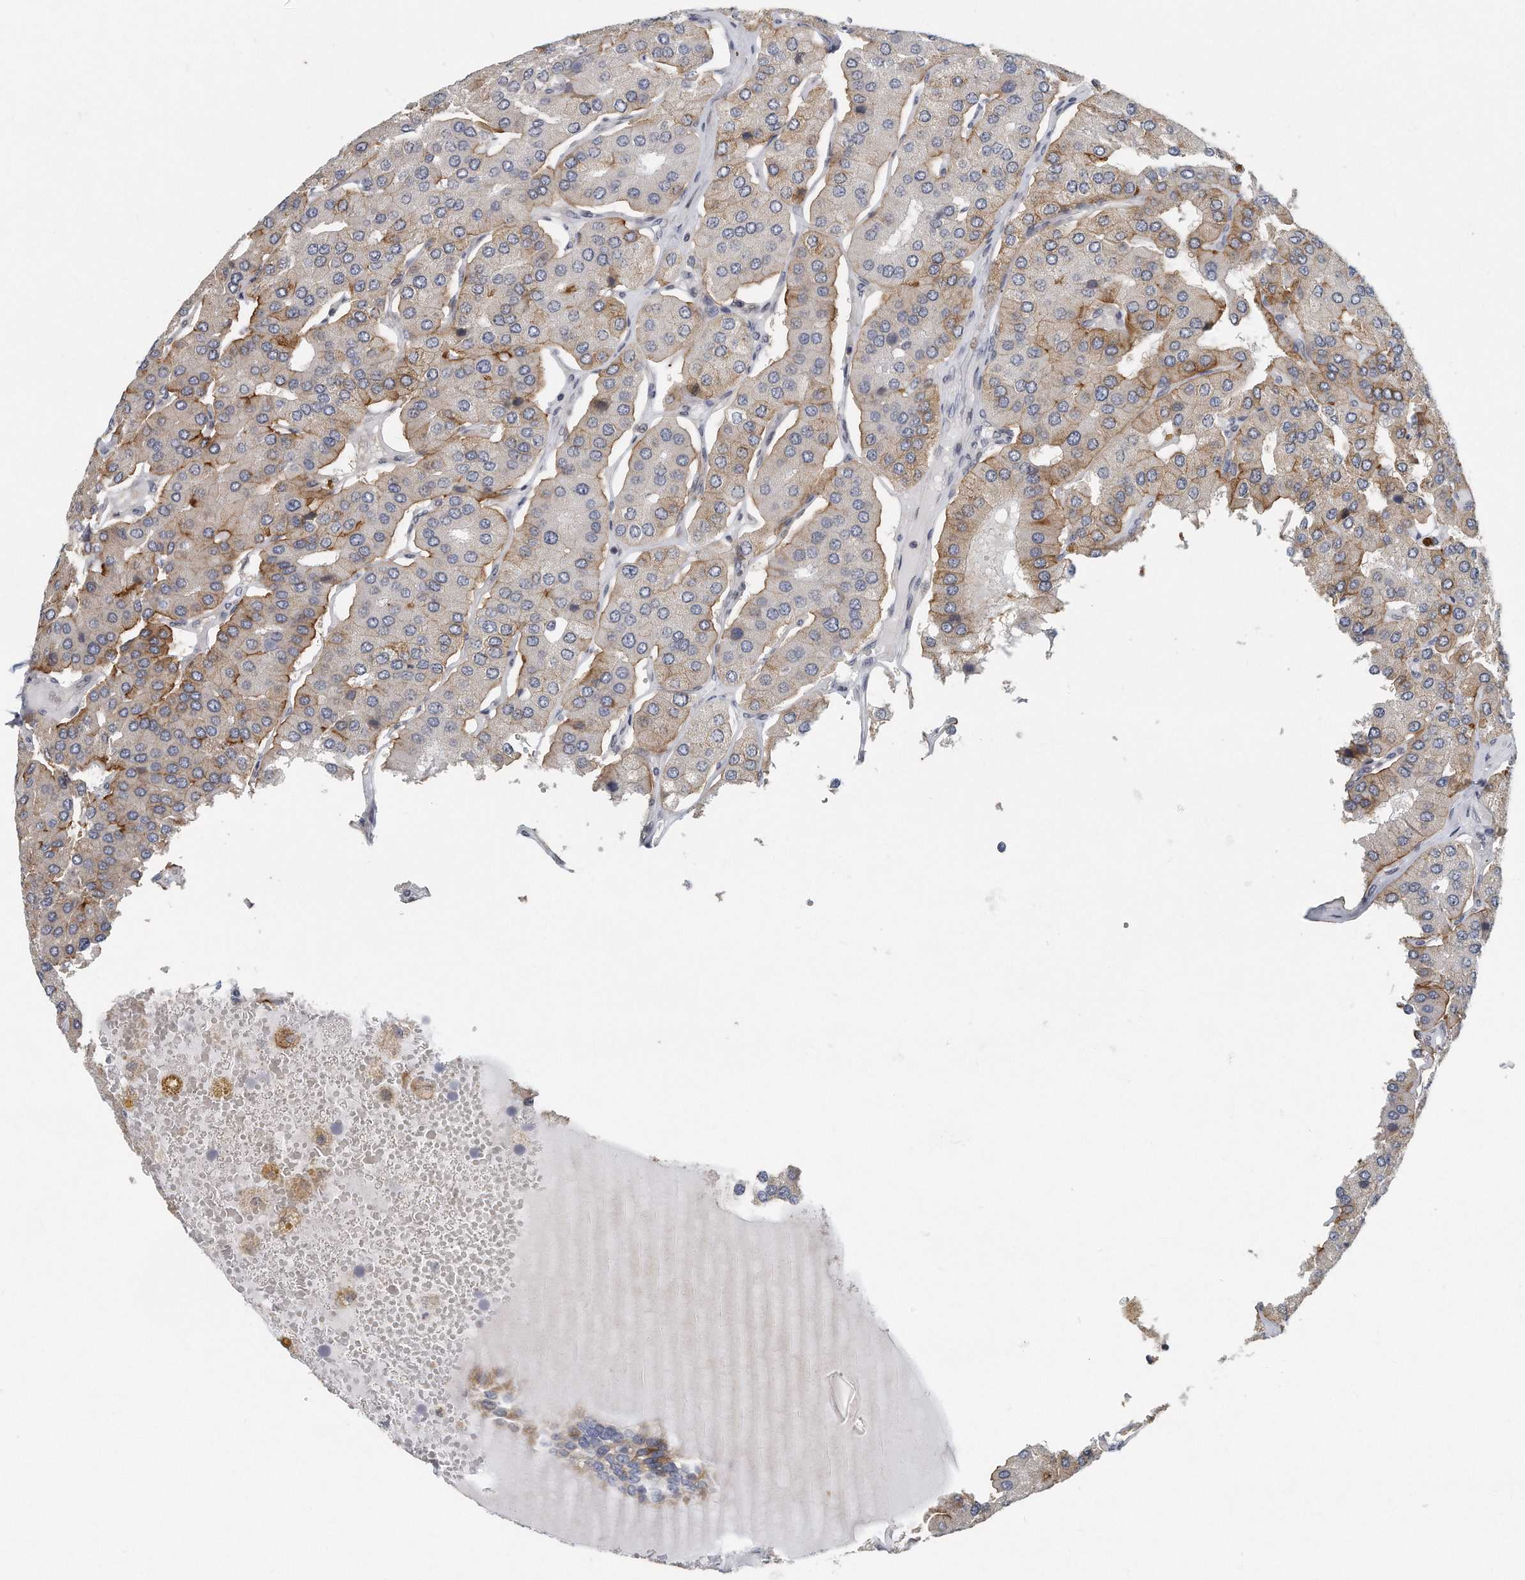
{"staining": {"intensity": "moderate", "quantity": "25%-75%", "location": "cytoplasmic/membranous"}, "tissue": "parathyroid gland", "cell_type": "Glandular cells", "image_type": "normal", "snomed": [{"axis": "morphology", "description": "Normal tissue, NOS"}, {"axis": "morphology", "description": "Adenoma, NOS"}, {"axis": "topography", "description": "Parathyroid gland"}], "caption": "Immunohistochemical staining of unremarkable parathyroid gland reveals 25%-75% levels of moderate cytoplasmic/membranous protein expression in approximately 25%-75% of glandular cells.", "gene": "VLDLR", "patient": {"sex": "female", "age": 86}}